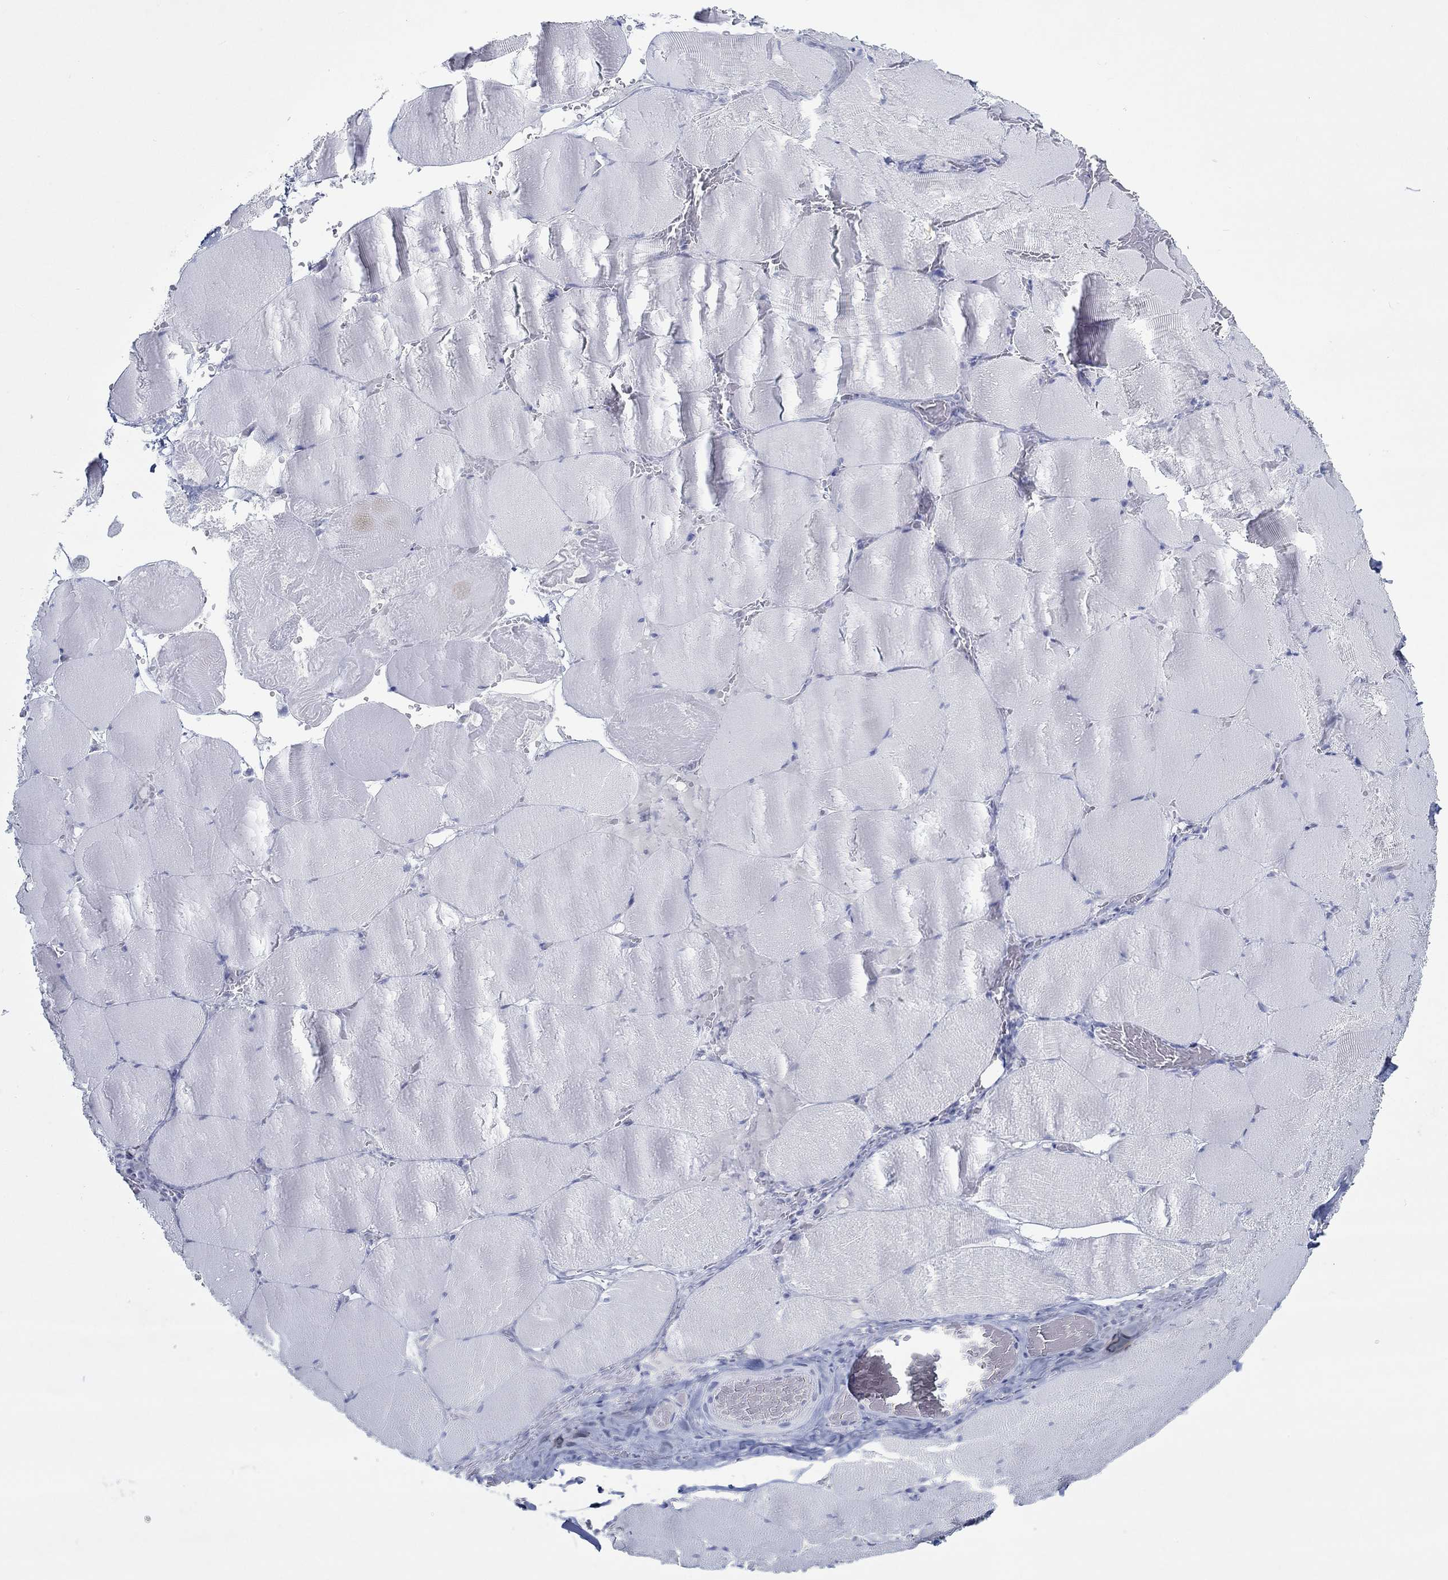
{"staining": {"intensity": "negative", "quantity": "none", "location": "none"}, "tissue": "skeletal muscle", "cell_type": "Myocytes", "image_type": "normal", "snomed": [{"axis": "morphology", "description": "Normal tissue, NOS"}, {"axis": "morphology", "description": "Malignant melanoma, Metastatic site"}, {"axis": "topography", "description": "Skeletal muscle"}], "caption": "Immunohistochemistry (IHC) photomicrograph of unremarkable human skeletal muscle stained for a protein (brown), which displays no expression in myocytes. (Brightfield microscopy of DAB (3,3'-diaminobenzidine) immunohistochemistry (IHC) at high magnification).", "gene": "PAX9", "patient": {"sex": "male", "age": 50}}